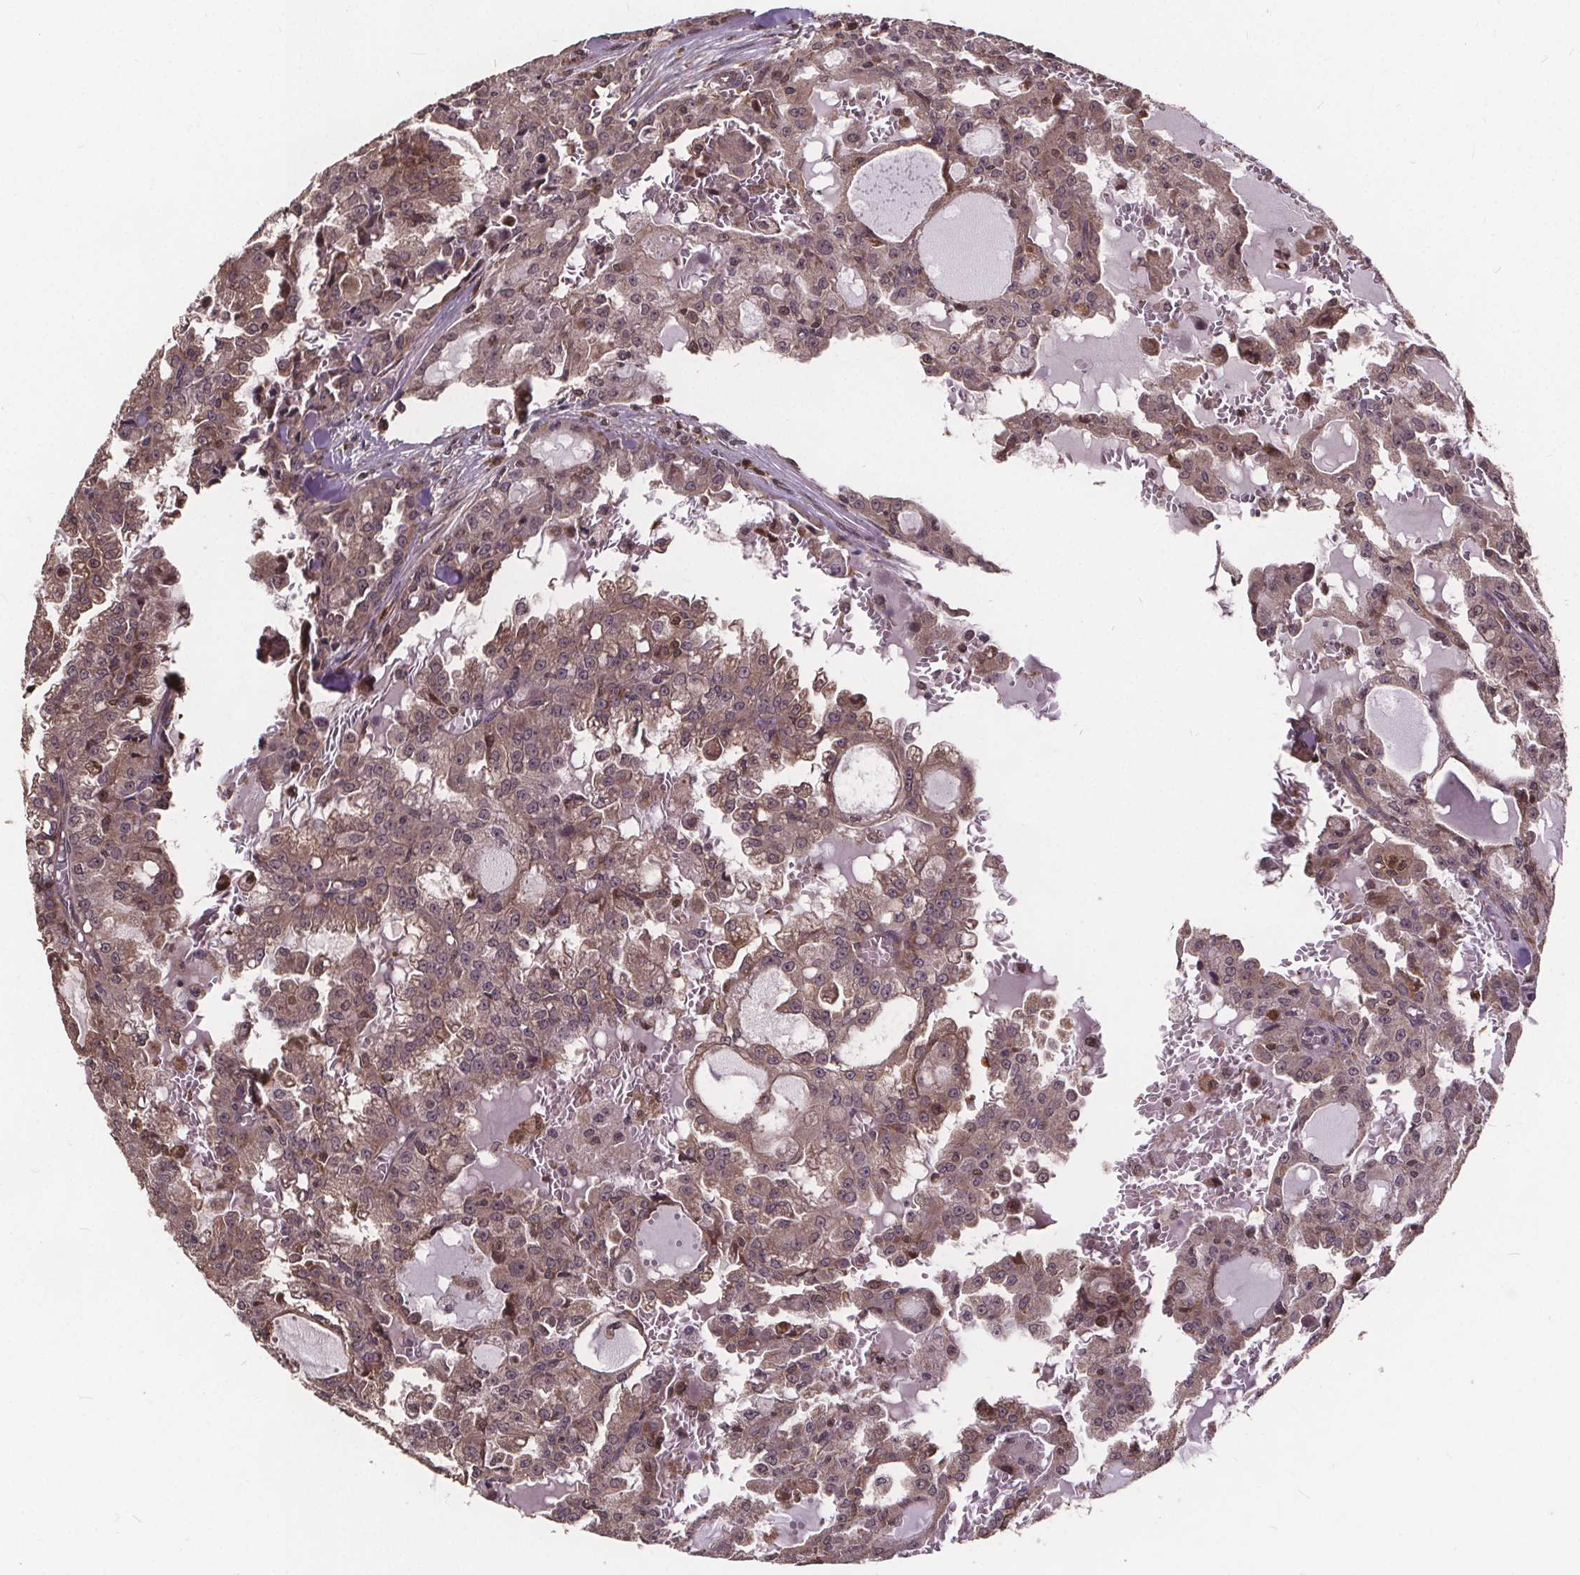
{"staining": {"intensity": "weak", "quantity": "<25%", "location": "cytoplasmic/membranous"}, "tissue": "head and neck cancer", "cell_type": "Tumor cells", "image_type": "cancer", "snomed": [{"axis": "morphology", "description": "Adenocarcinoma, NOS"}, {"axis": "topography", "description": "Head-Neck"}], "caption": "Tumor cells are negative for brown protein staining in head and neck cancer (adenocarcinoma).", "gene": "USP9X", "patient": {"sex": "male", "age": 64}}